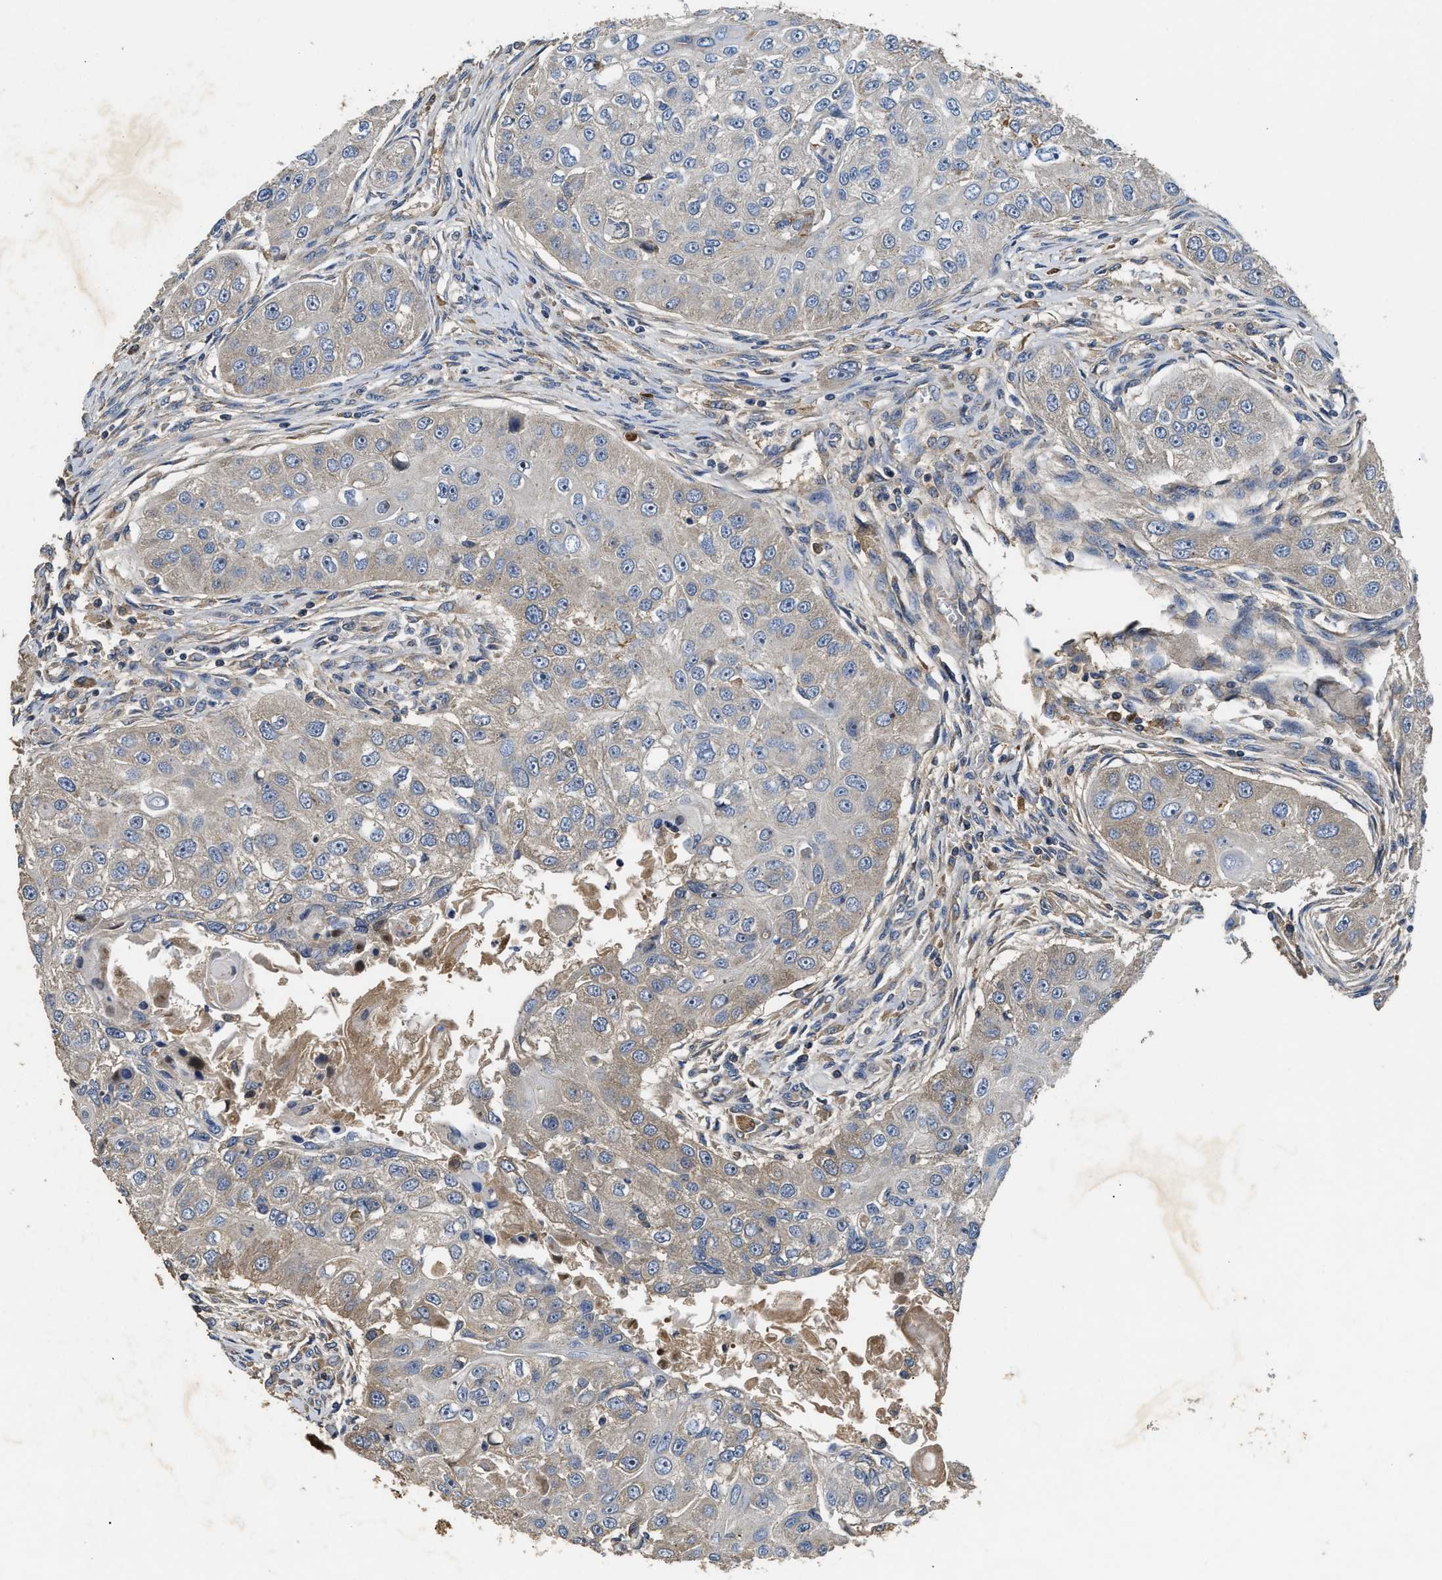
{"staining": {"intensity": "weak", "quantity": "<25%", "location": "cytoplasmic/membranous"}, "tissue": "head and neck cancer", "cell_type": "Tumor cells", "image_type": "cancer", "snomed": [{"axis": "morphology", "description": "Normal tissue, NOS"}, {"axis": "morphology", "description": "Squamous cell carcinoma, NOS"}, {"axis": "topography", "description": "Skeletal muscle"}, {"axis": "topography", "description": "Head-Neck"}], "caption": "Protein analysis of head and neck squamous cell carcinoma displays no significant staining in tumor cells. Nuclei are stained in blue.", "gene": "C3", "patient": {"sex": "male", "age": 51}}